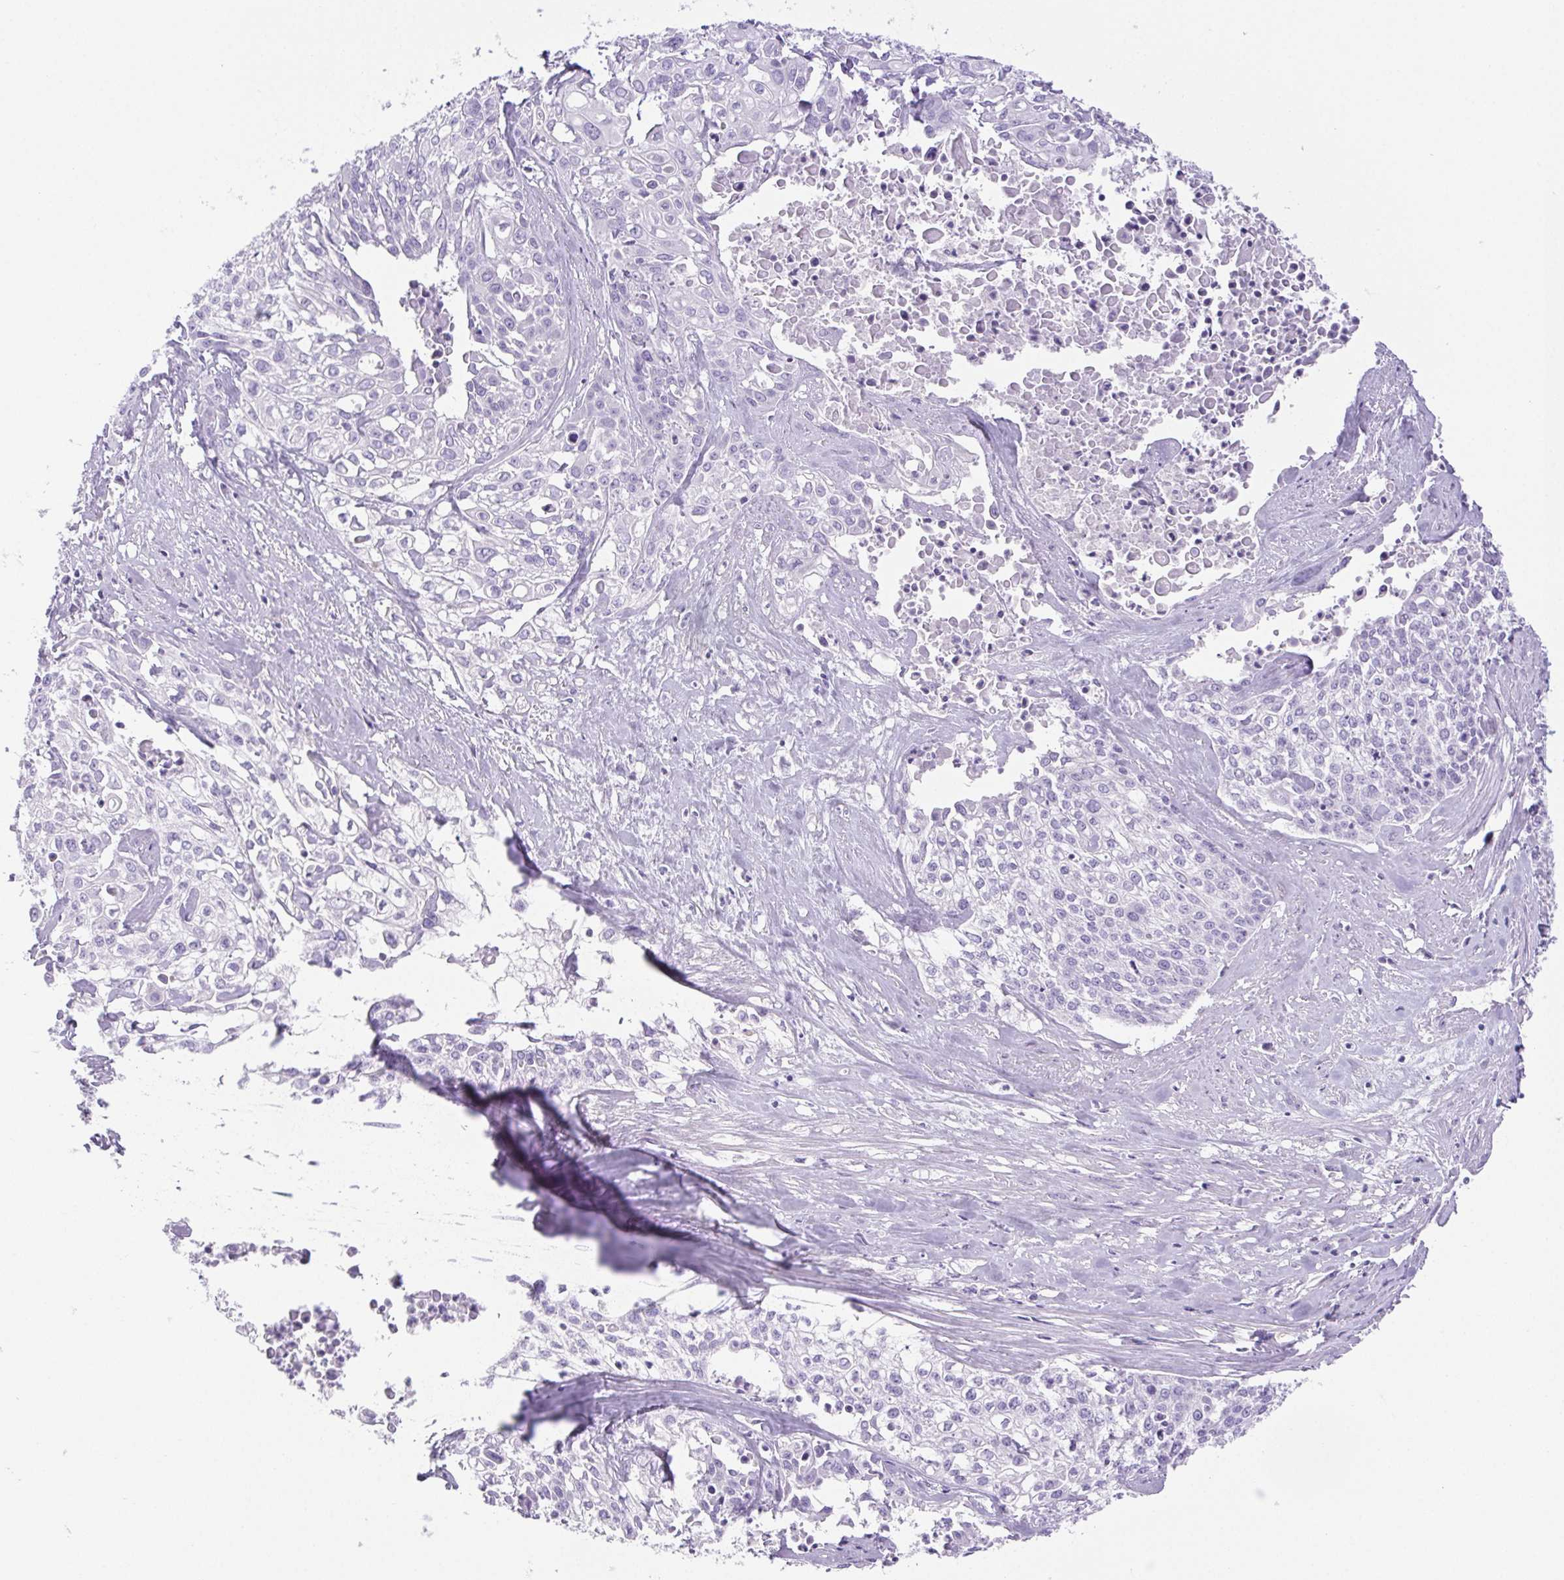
{"staining": {"intensity": "negative", "quantity": "none", "location": "none"}, "tissue": "cervical cancer", "cell_type": "Tumor cells", "image_type": "cancer", "snomed": [{"axis": "morphology", "description": "Squamous cell carcinoma, NOS"}, {"axis": "topography", "description": "Cervix"}], "caption": "The photomicrograph exhibits no staining of tumor cells in cervical squamous cell carcinoma.", "gene": "PAPPA2", "patient": {"sex": "female", "age": 39}}